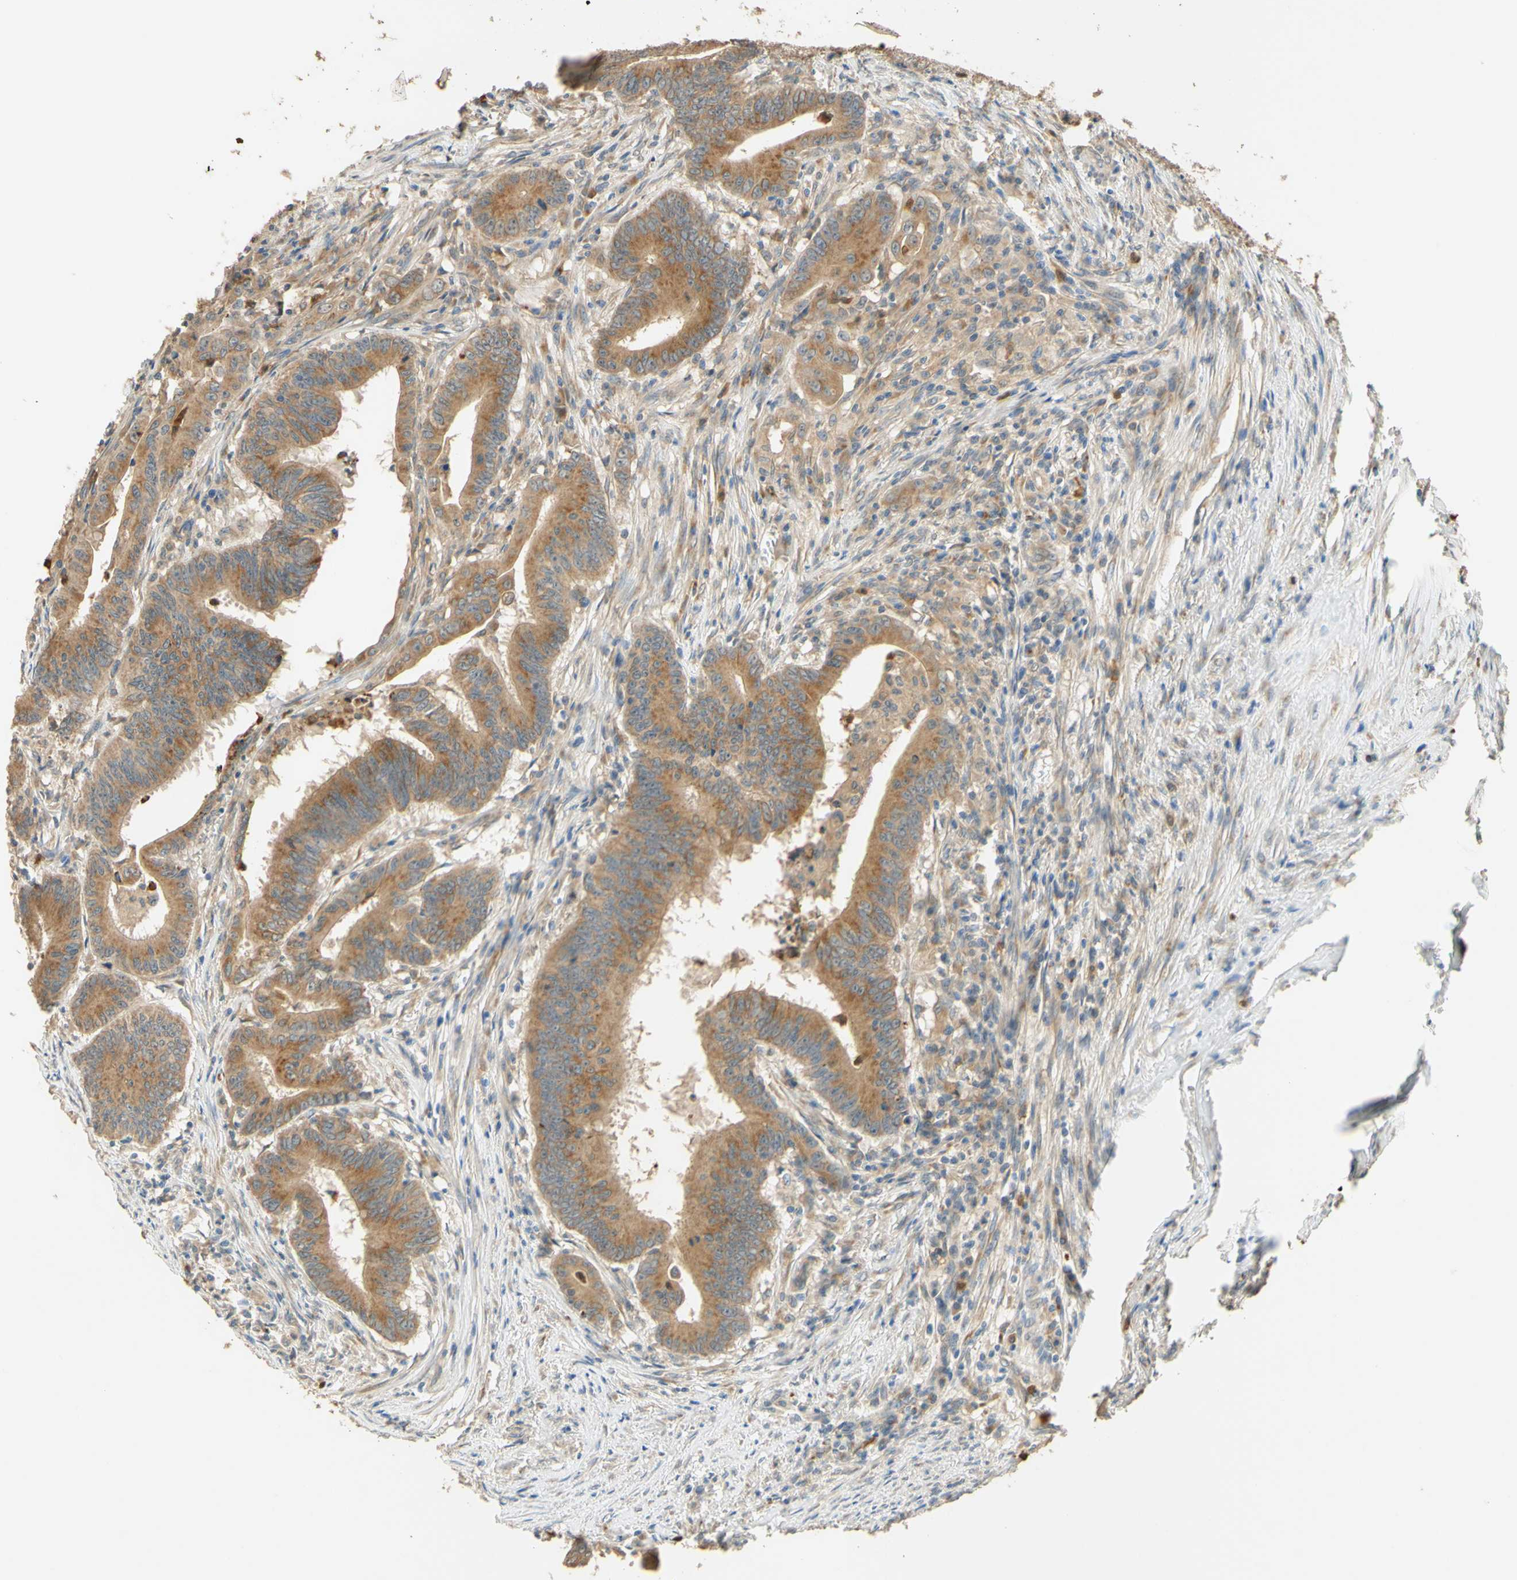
{"staining": {"intensity": "moderate", "quantity": ">75%", "location": "cytoplasmic/membranous"}, "tissue": "colorectal cancer", "cell_type": "Tumor cells", "image_type": "cancer", "snomed": [{"axis": "morphology", "description": "Adenocarcinoma, NOS"}, {"axis": "topography", "description": "Colon"}], "caption": "Immunohistochemical staining of colorectal adenocarcinoma exhibits medium levels of moderate cytoplasmic/membranous protein positivity in approximately >75% of tumor cells.", "gene": "ENTREP2", "patient": {"sex": "male", "age": 45}}